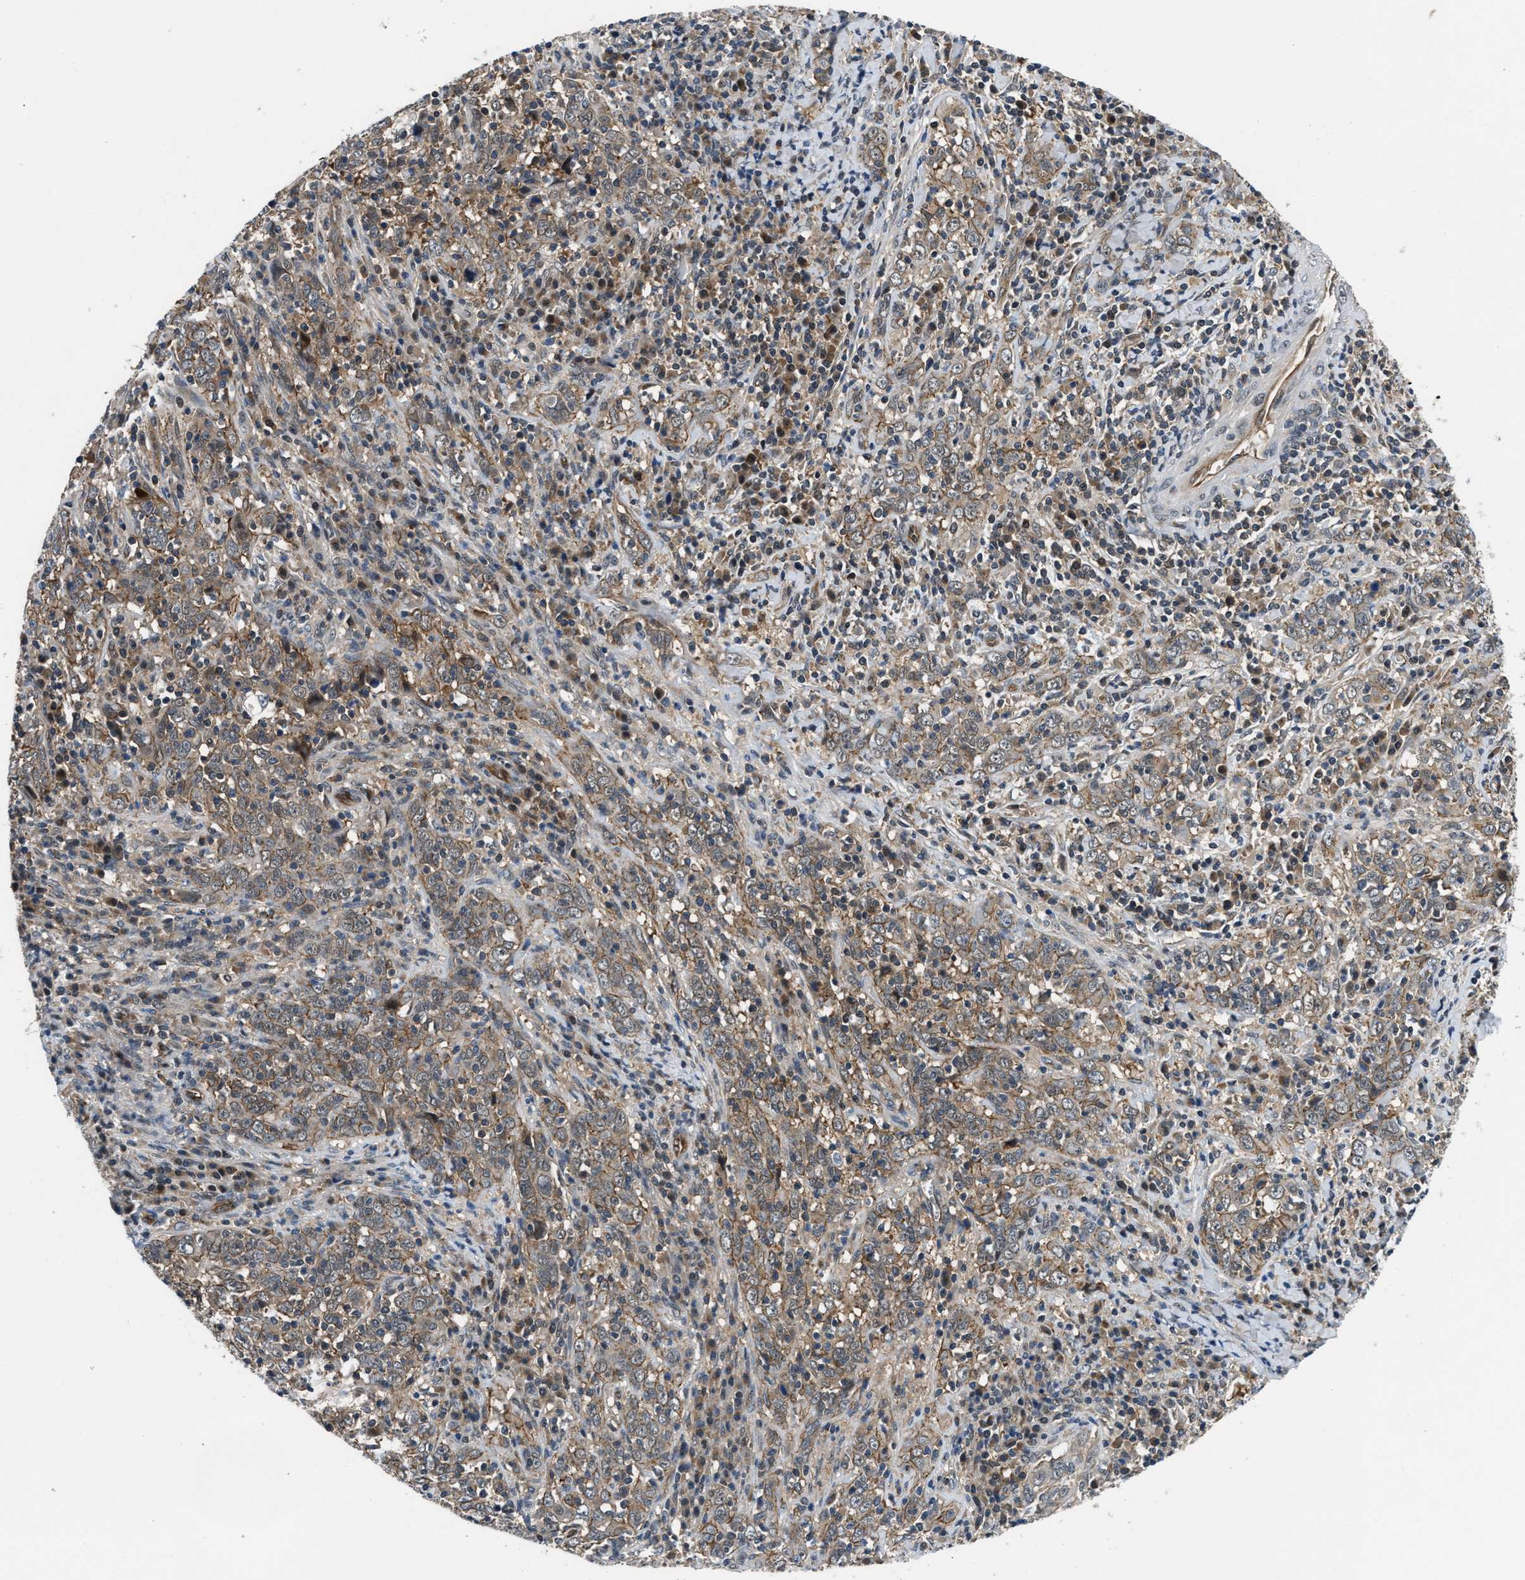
{"staining": {"intensity": "moderate", "quantity": "25%-75%", "location": "cytoplasmic/membranous"}, "tissue": "cervical cancer", "cell_type": "Tumor cells", "image_type": "cancer", "snomed": [{"axis": "morphology", "description": "Squamous cell carcinoma, NOS"}, {"axis": "topography", "description": "Cervix"}], "caption": "IHC of human cervical cancer shows medium levels of moderate cytoplasmic/membranous staining in approximately 25%-75% of tumor cells.", "gene": "COPS2", "patient": {"sex": "female", "age": 46}}